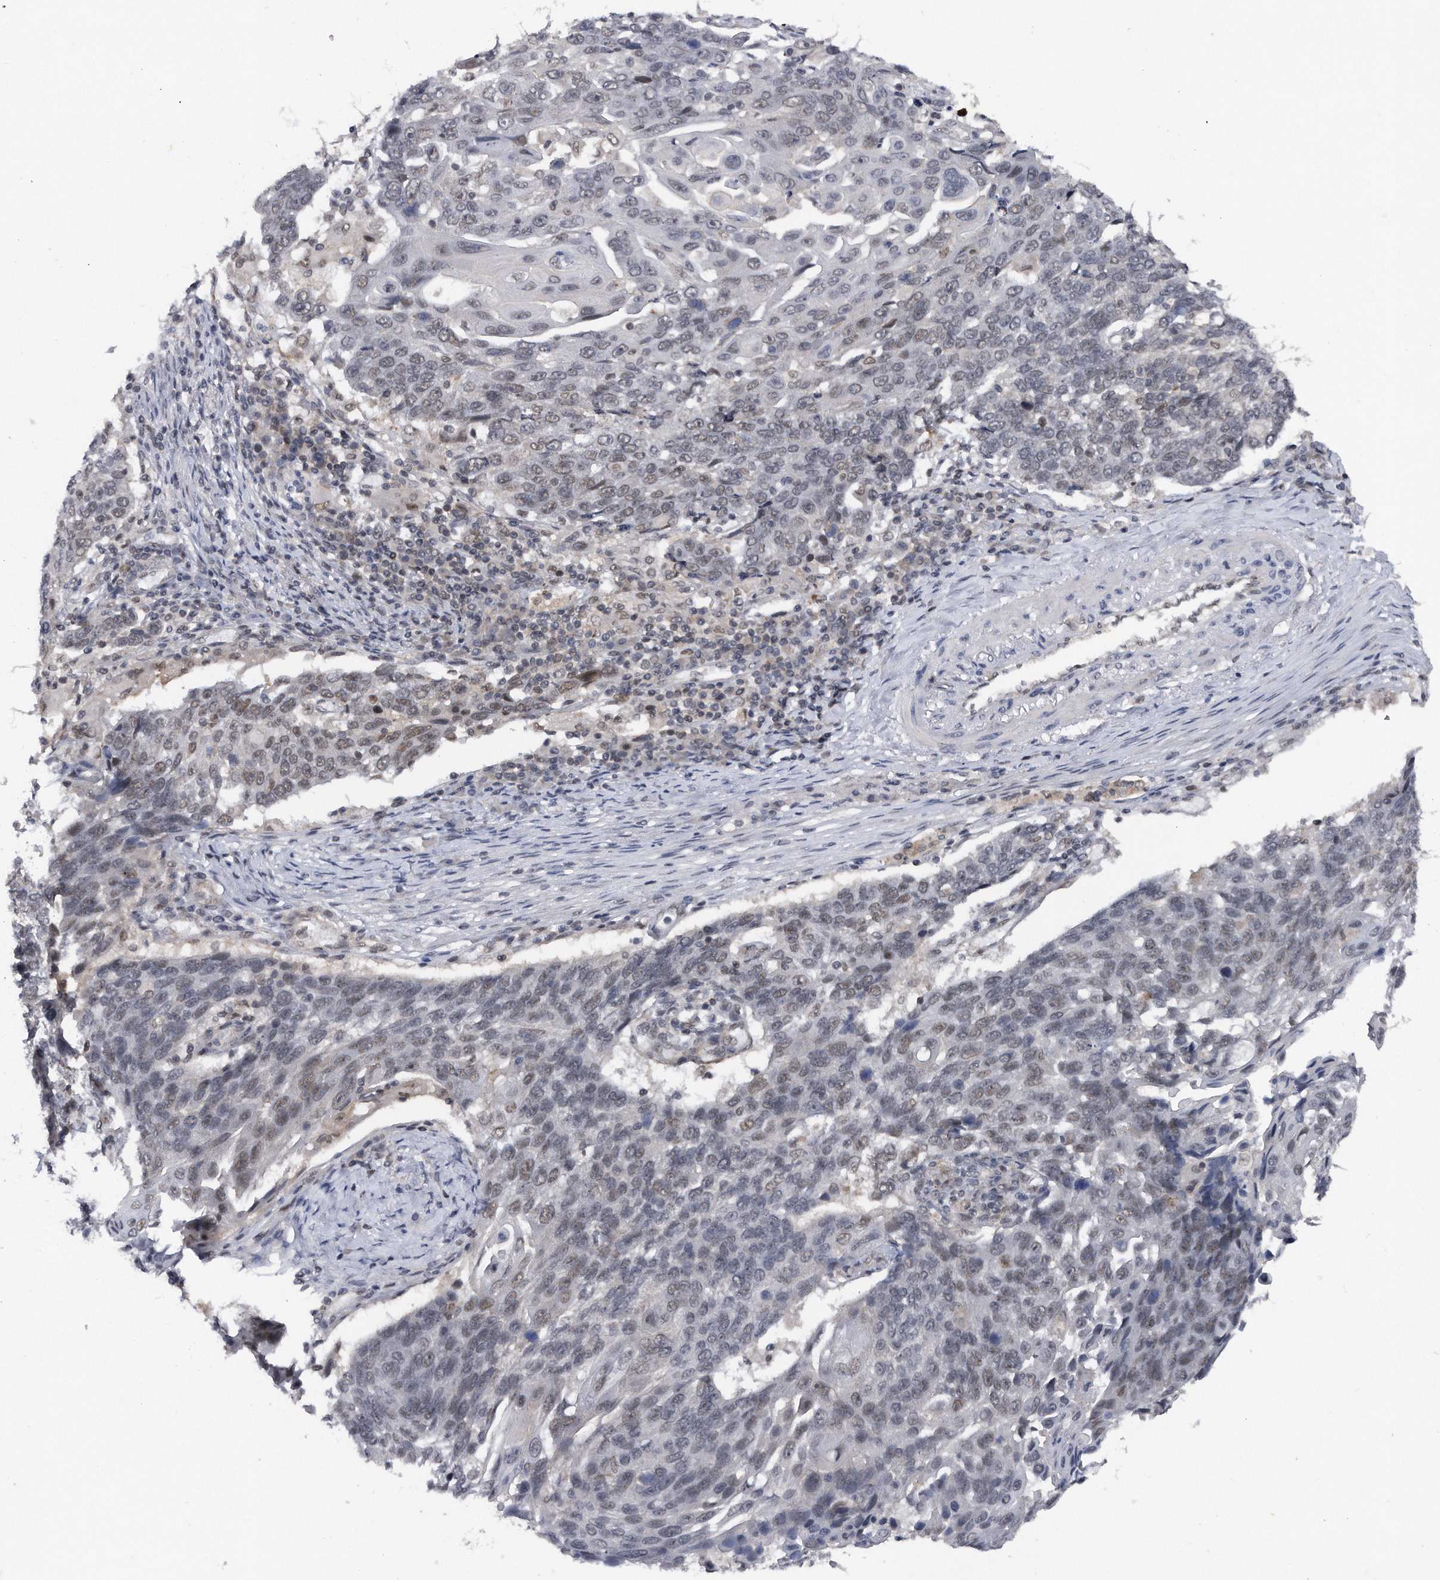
{"staining": {"intensity": "weak", "quantity": "<25%", "location": "nuclear"}, "tissue": "lung cancer", "cell_type": "Tumor cells", "image_type": "cancer", "snomed": [{"axis": "morphology", "description": "Squamous cell carcinoma, NOS"}, {"axis": "topography", "description": "Lung"}], "caption": "IHC of human lung squamous cell carcinoma displays no staining in tumor cells.", "gene": "VIRMA", "patient": {"sex": "male", "age": 66}}